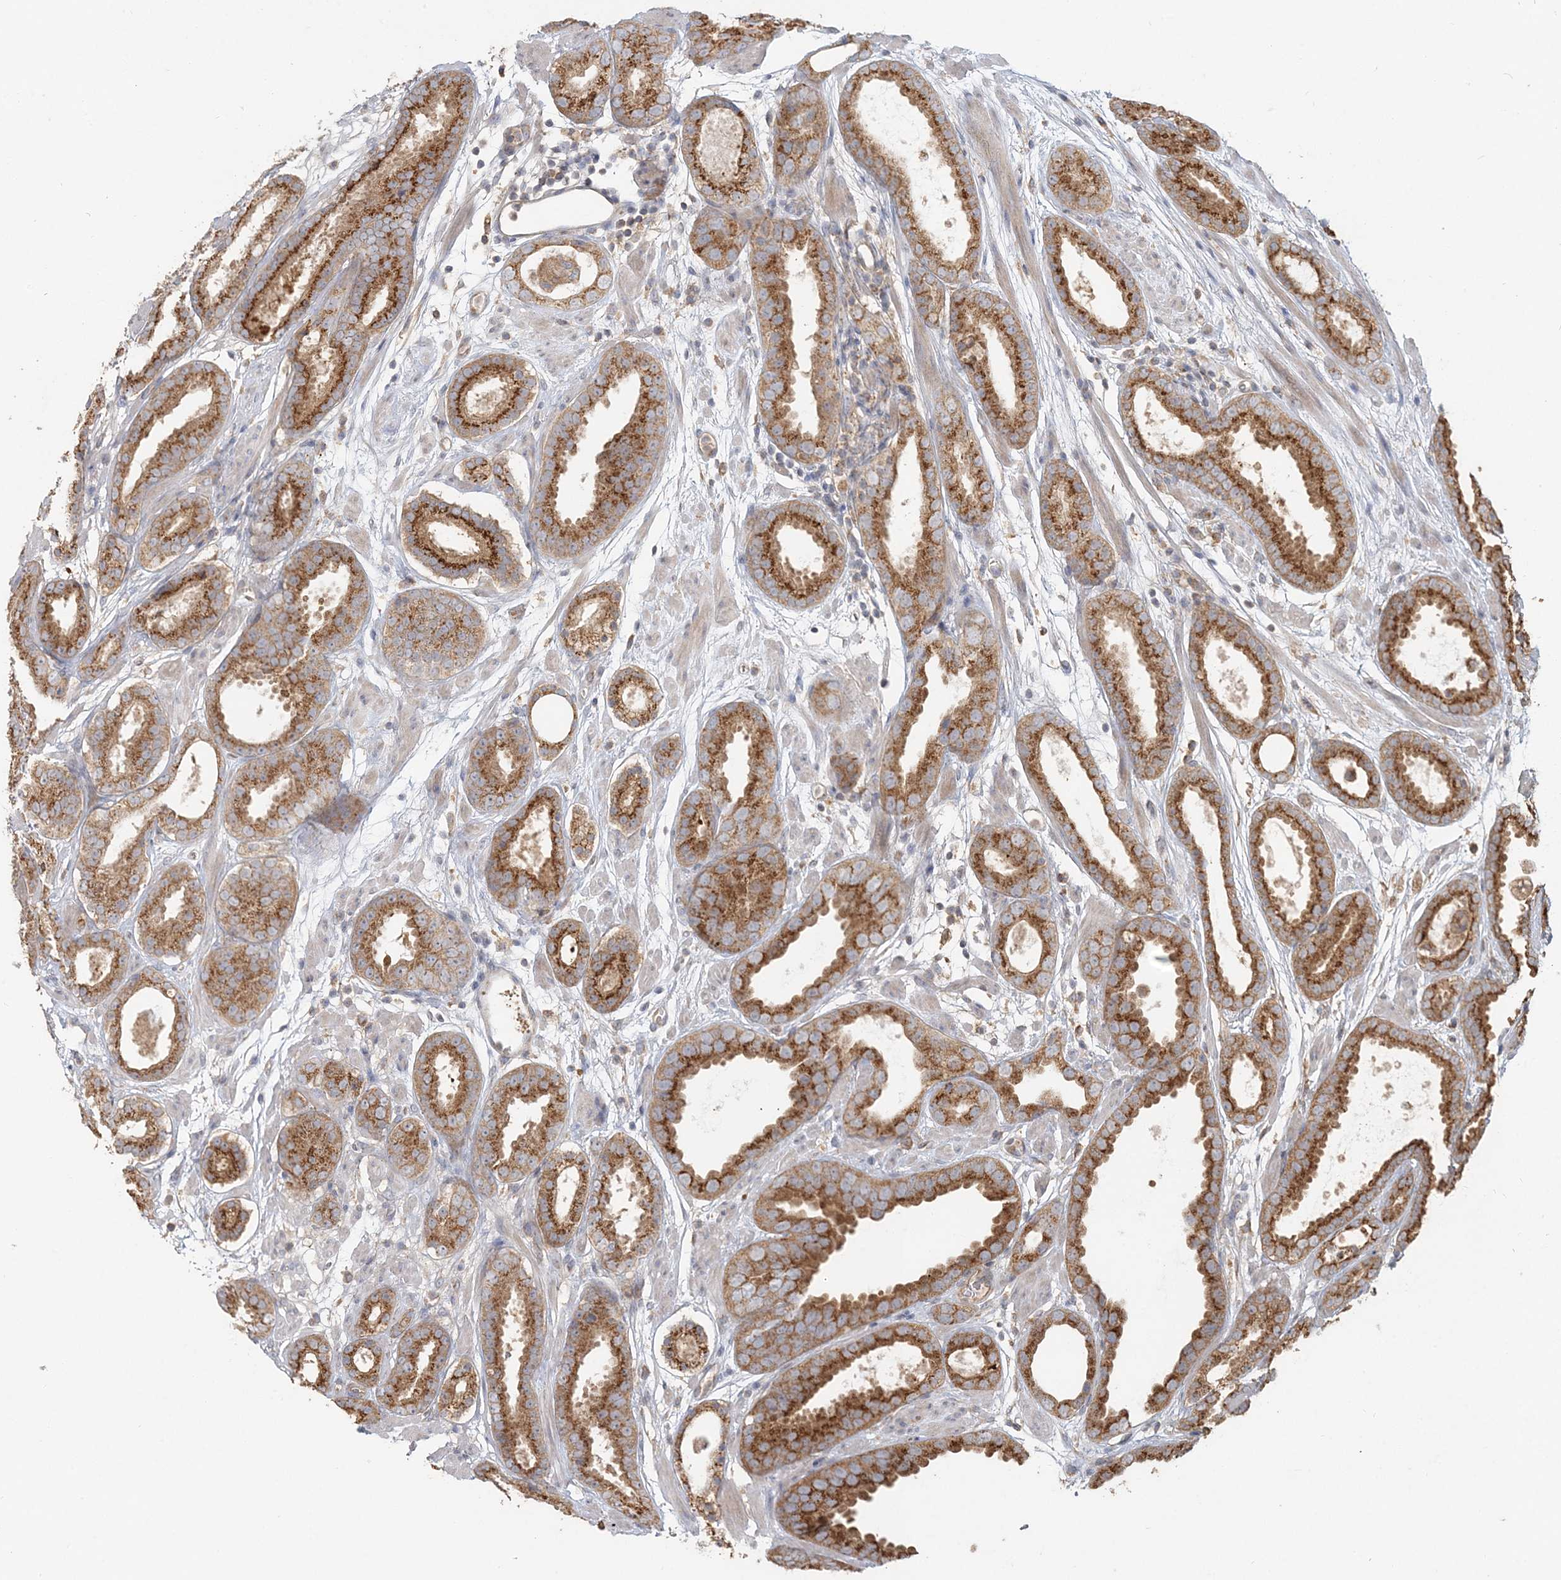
{"staining": {"intensity": "strong", "quantity": ">75%", "location": "cytoplasmic/membranous"}, "tissue": "prostate cancer", "cell_type": "Tumor cells", "image_type": "cancer", "snomed": [{"axis": "morphology", "description": "Adenocarcinoma, Low grade"}, {"axis": "topography", "description": "Prostate"}], "caption": "DAB immunohistochemical staining of human prostate cancer displays strong cytoplasmic/membranous protein positivity in about >75% of tumor cells. Ihc stains the protein in brown and the nuclei are stained blue.", "gene": "RAB14", "patient": {"sex": "male", "age": 69}}